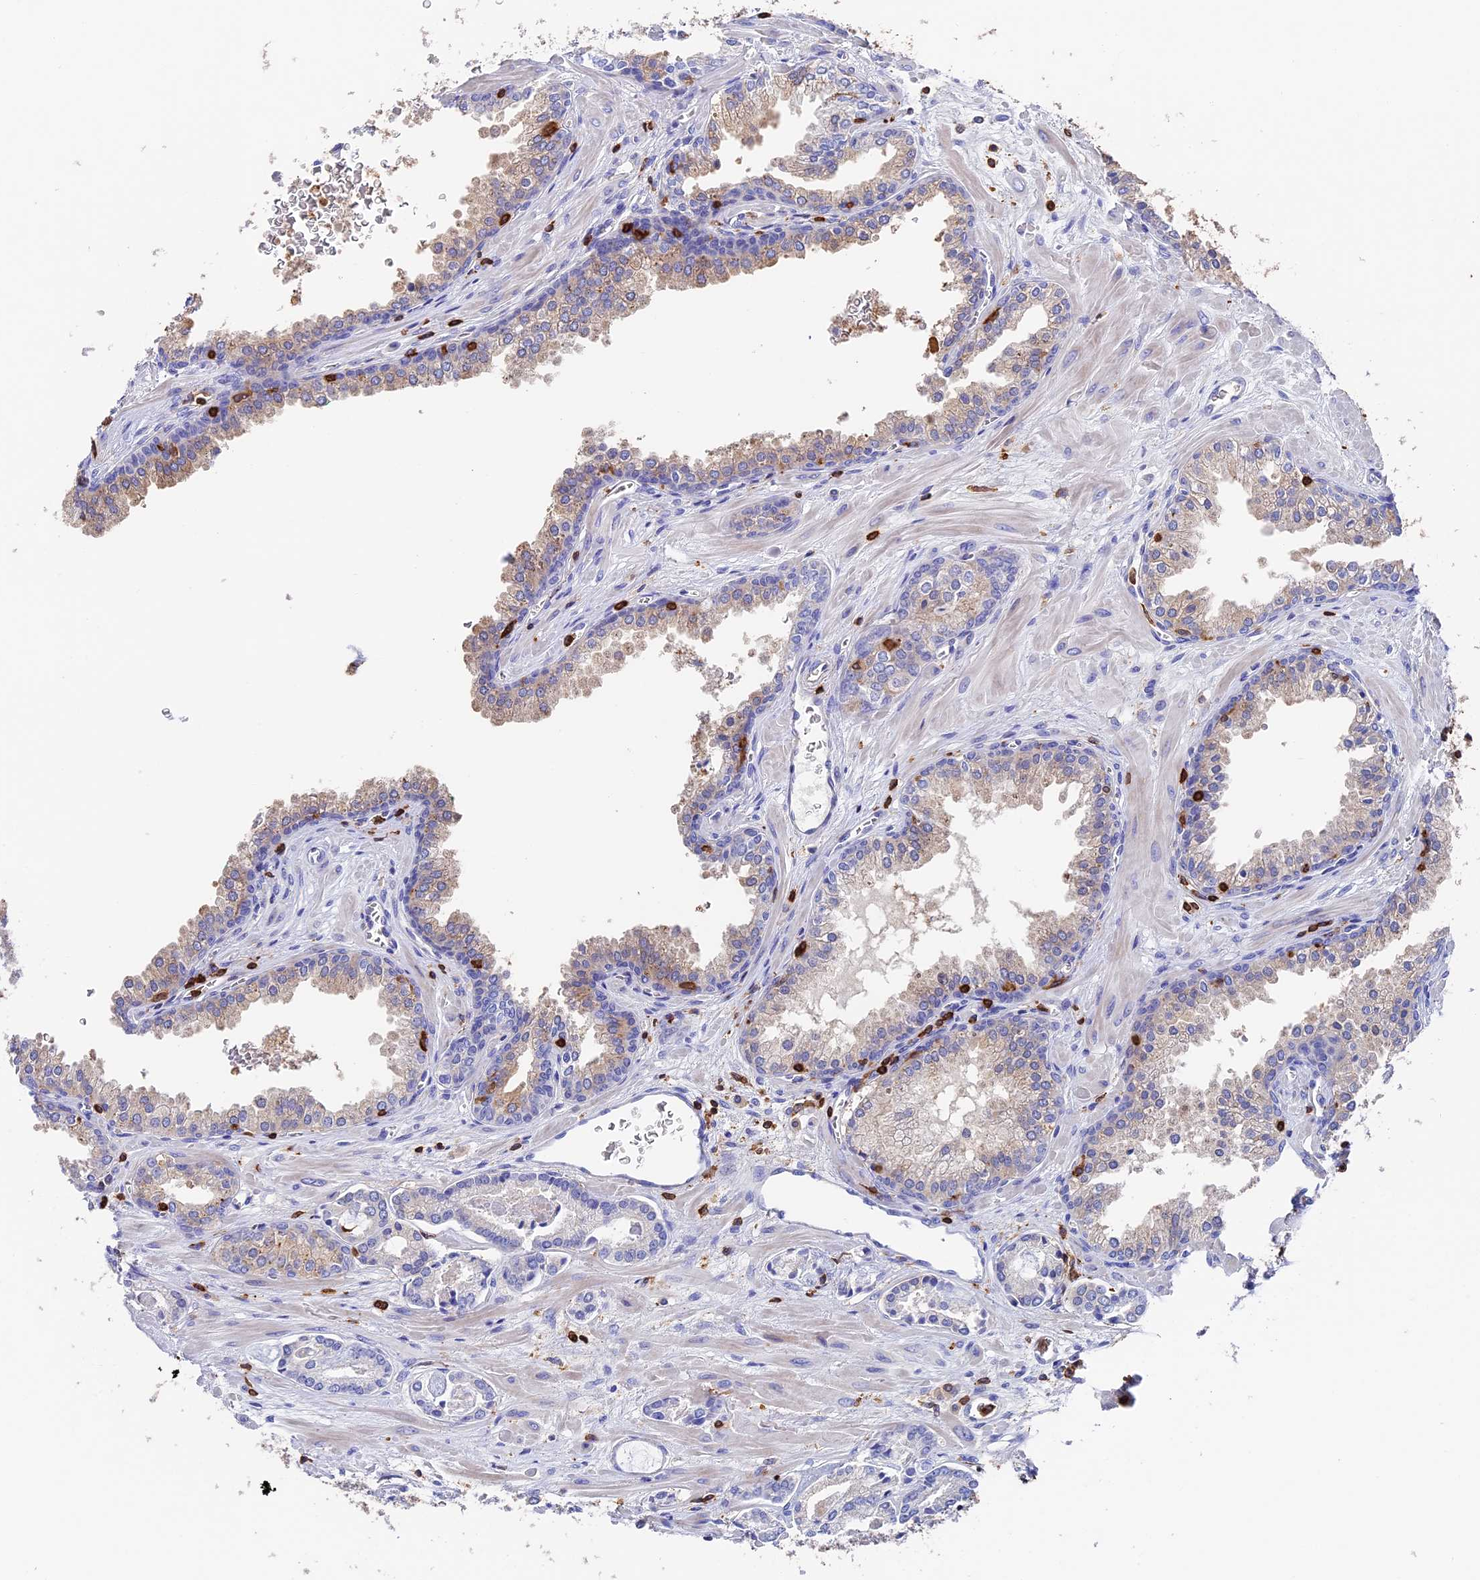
{"staining": {"intensity": "negative", "quantity": "none", "location": "none"}, "tissue": "prostate cancer", "cell_type": "Tumor cells", "image_type": "cancer", "snomed": [{"axis": "morphology", "description": "Adenocarcinoma, Low grade"}, {"axis": "topography", "description": "Prostate"}], "caption": "An immunohistochemistry (IHC) image of prostate cancer (low-grade adenocarcinoma) is shown. There is no staining in tumor cells of prostate cancer (low-grade adenocarcinoma).", "gene": "ADAT1", "patient": {"sex": "male", "age": 67}}